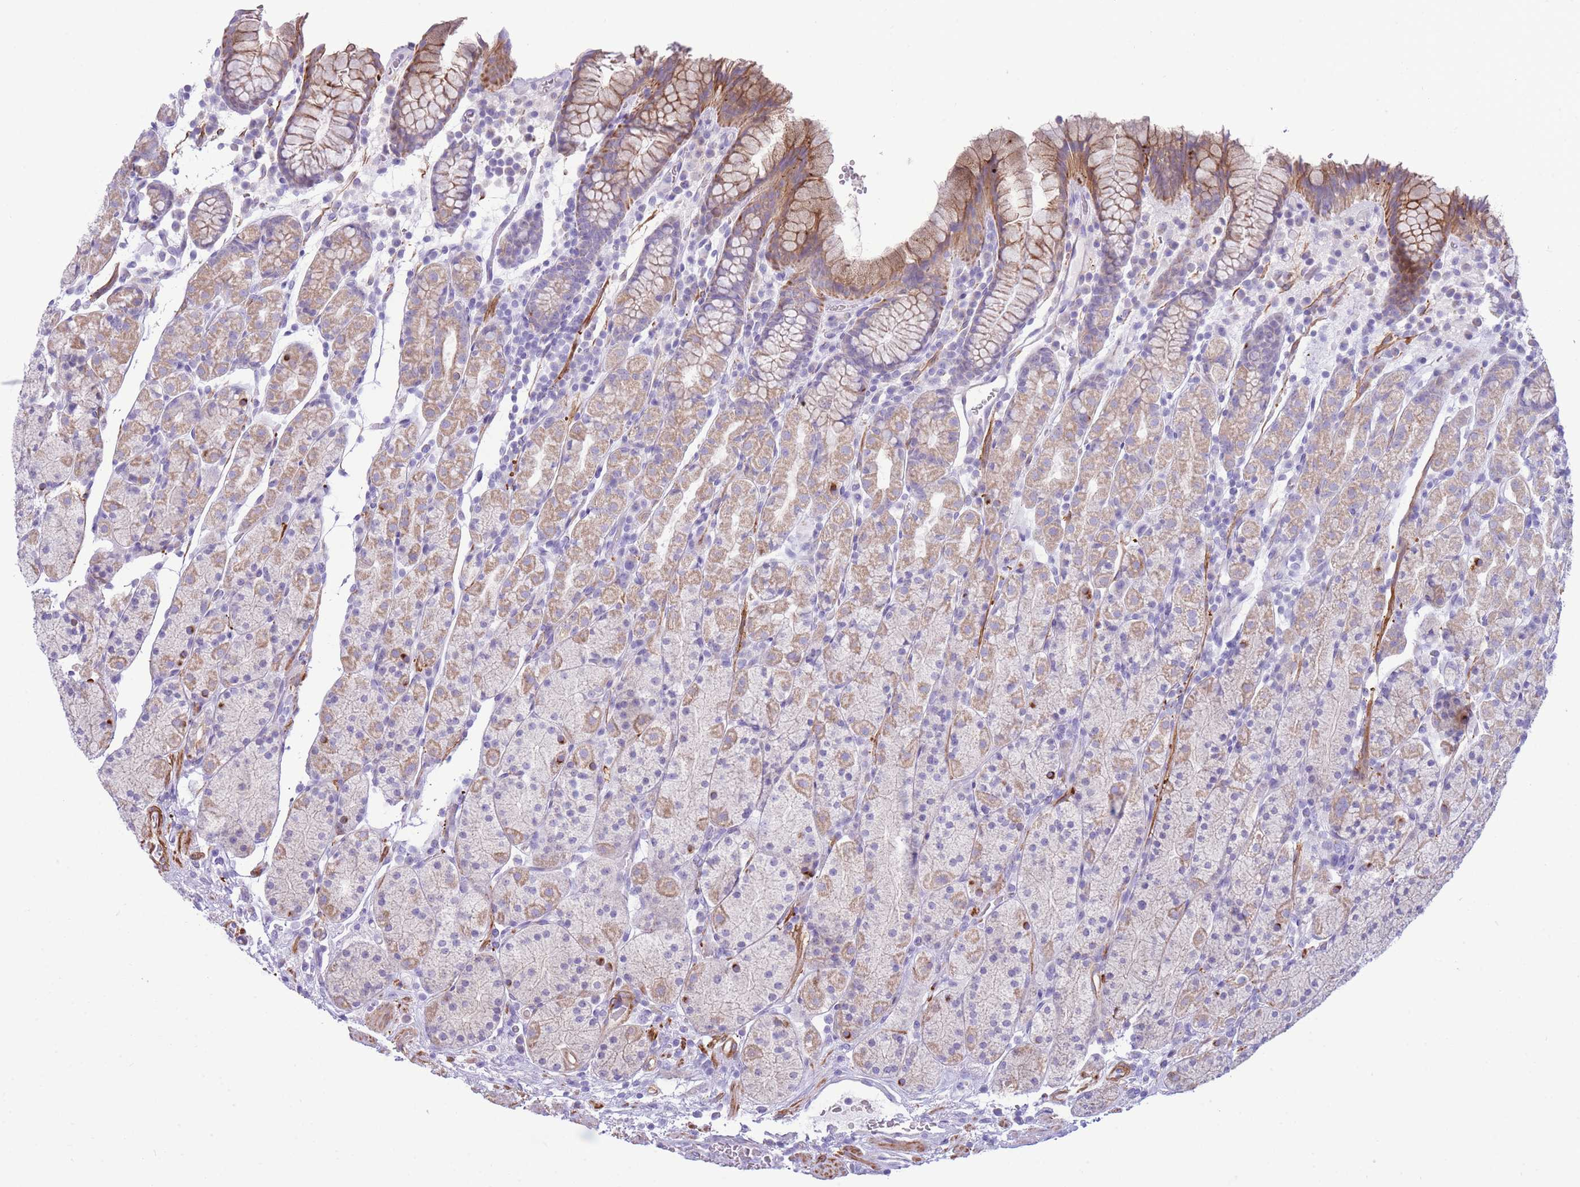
{"staining": {"intensity": "moderate", "quantity": "<25%", "location": "cytoplasmic/membranous"}, "tissue": "stomach", "cell_type": "Glandular cells", "image_type": "normal", "snomed": [{"axis": "morphology", "description": "Normal tissue, NOS"}, {"axis": "topography", "description": "Stomach, upper"}, {"axis": "topography", "description": "Stomach"}], "caption": "Immunohistochemical staining of normal stomach reveals <25% levels of moderate cytoplasmic/membranous protein expression in approximately <25% of glandular cells. Immunohistochemistry stains the protein in brown and the nuclei are stained blue.", "gene": "VWA8", "patient": {"sex": "male", "age": 62}}